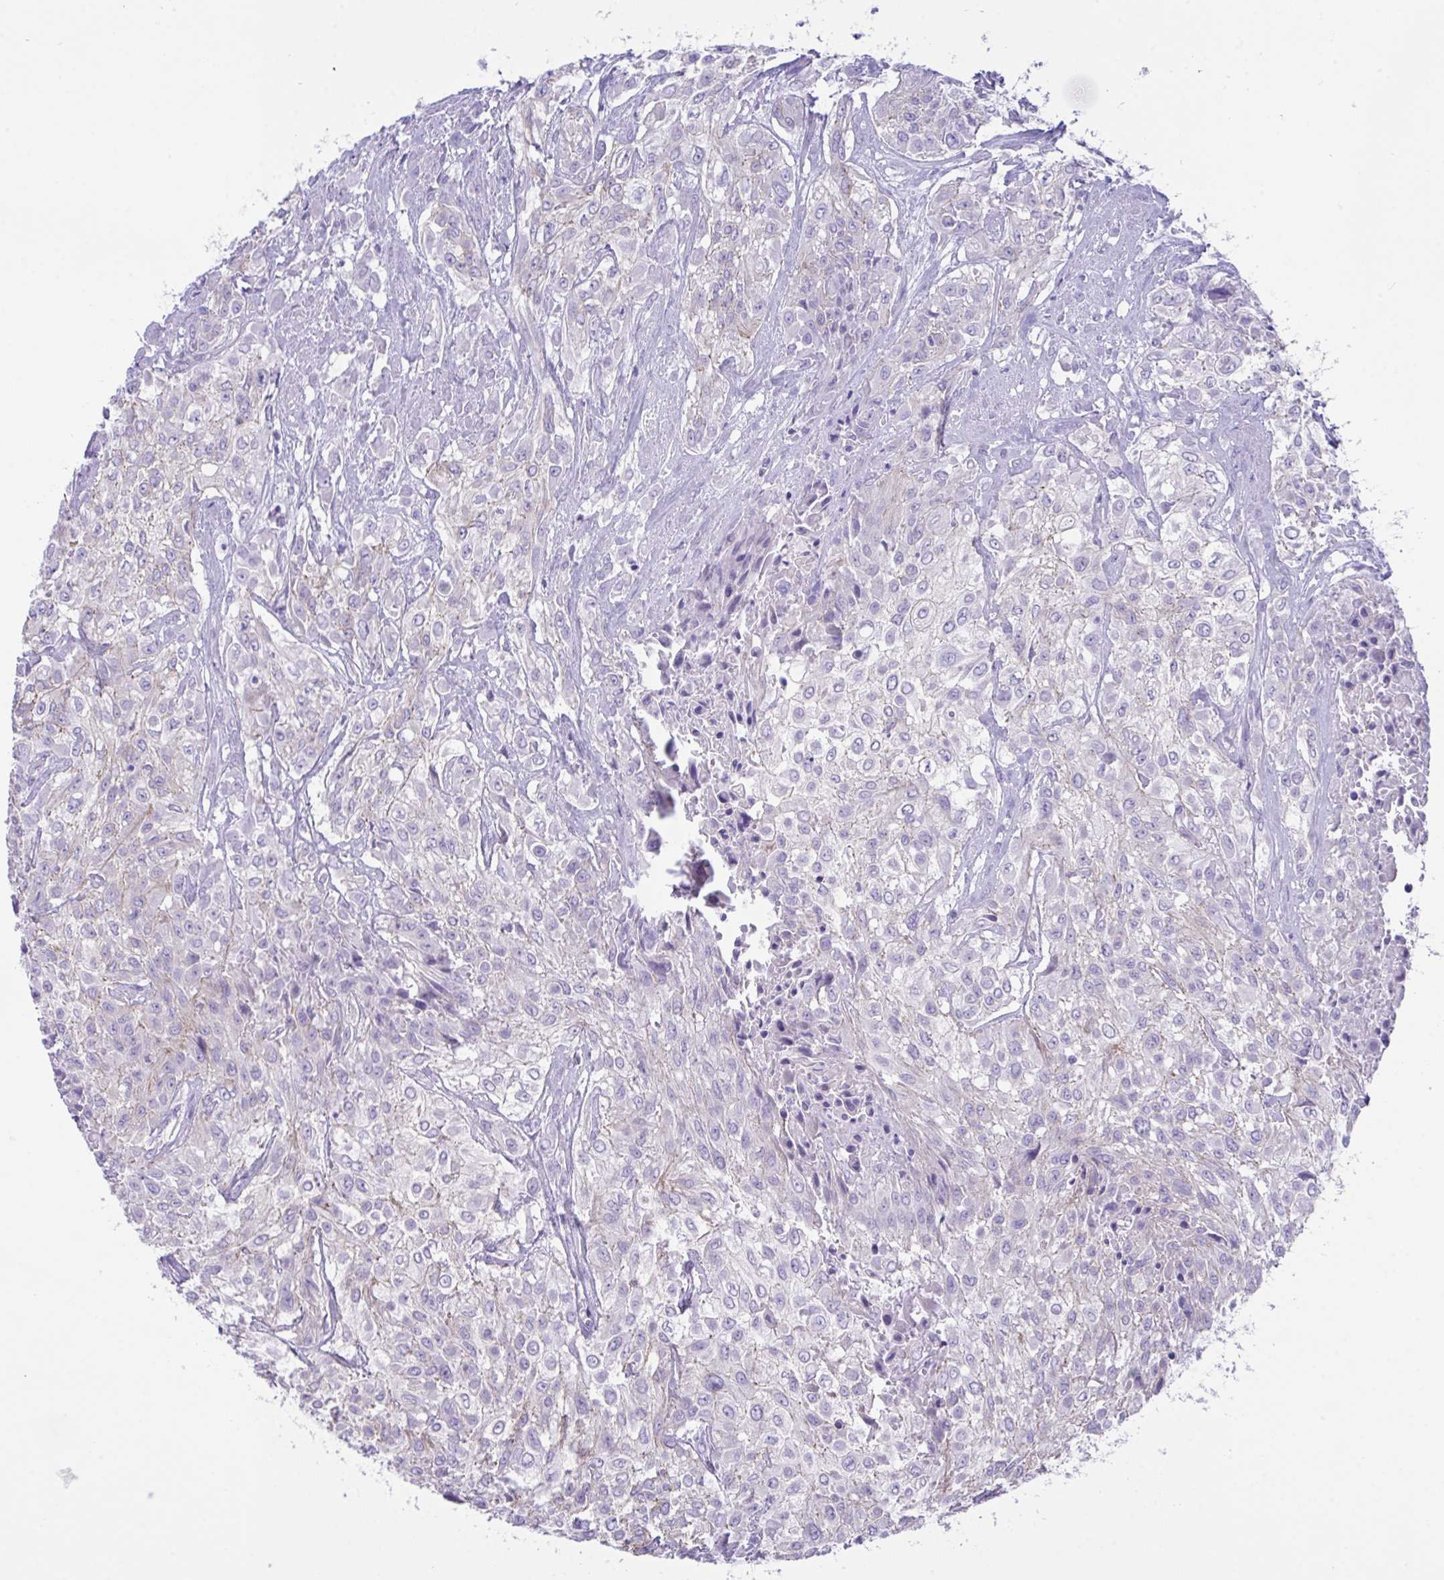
{"staining": {"intensity": "negative", "quantity": "none", "location": "none"}, "tissue": "urothelial cancer", "cell_type": "Tumor cells", "image_type": "cancer", "snomed": [{"axis": "morphology", "description": "Urothelial carcinoma, High grade"}, {"axis": "topography", "description": "Urinary bladder"}], "caption": "Urothelial cancer stained for a protein using immunohistochemistry reveals no staining tumor cells.", "gene": "GLB1L2", "patient": {"sex": "male", "age": 57}}